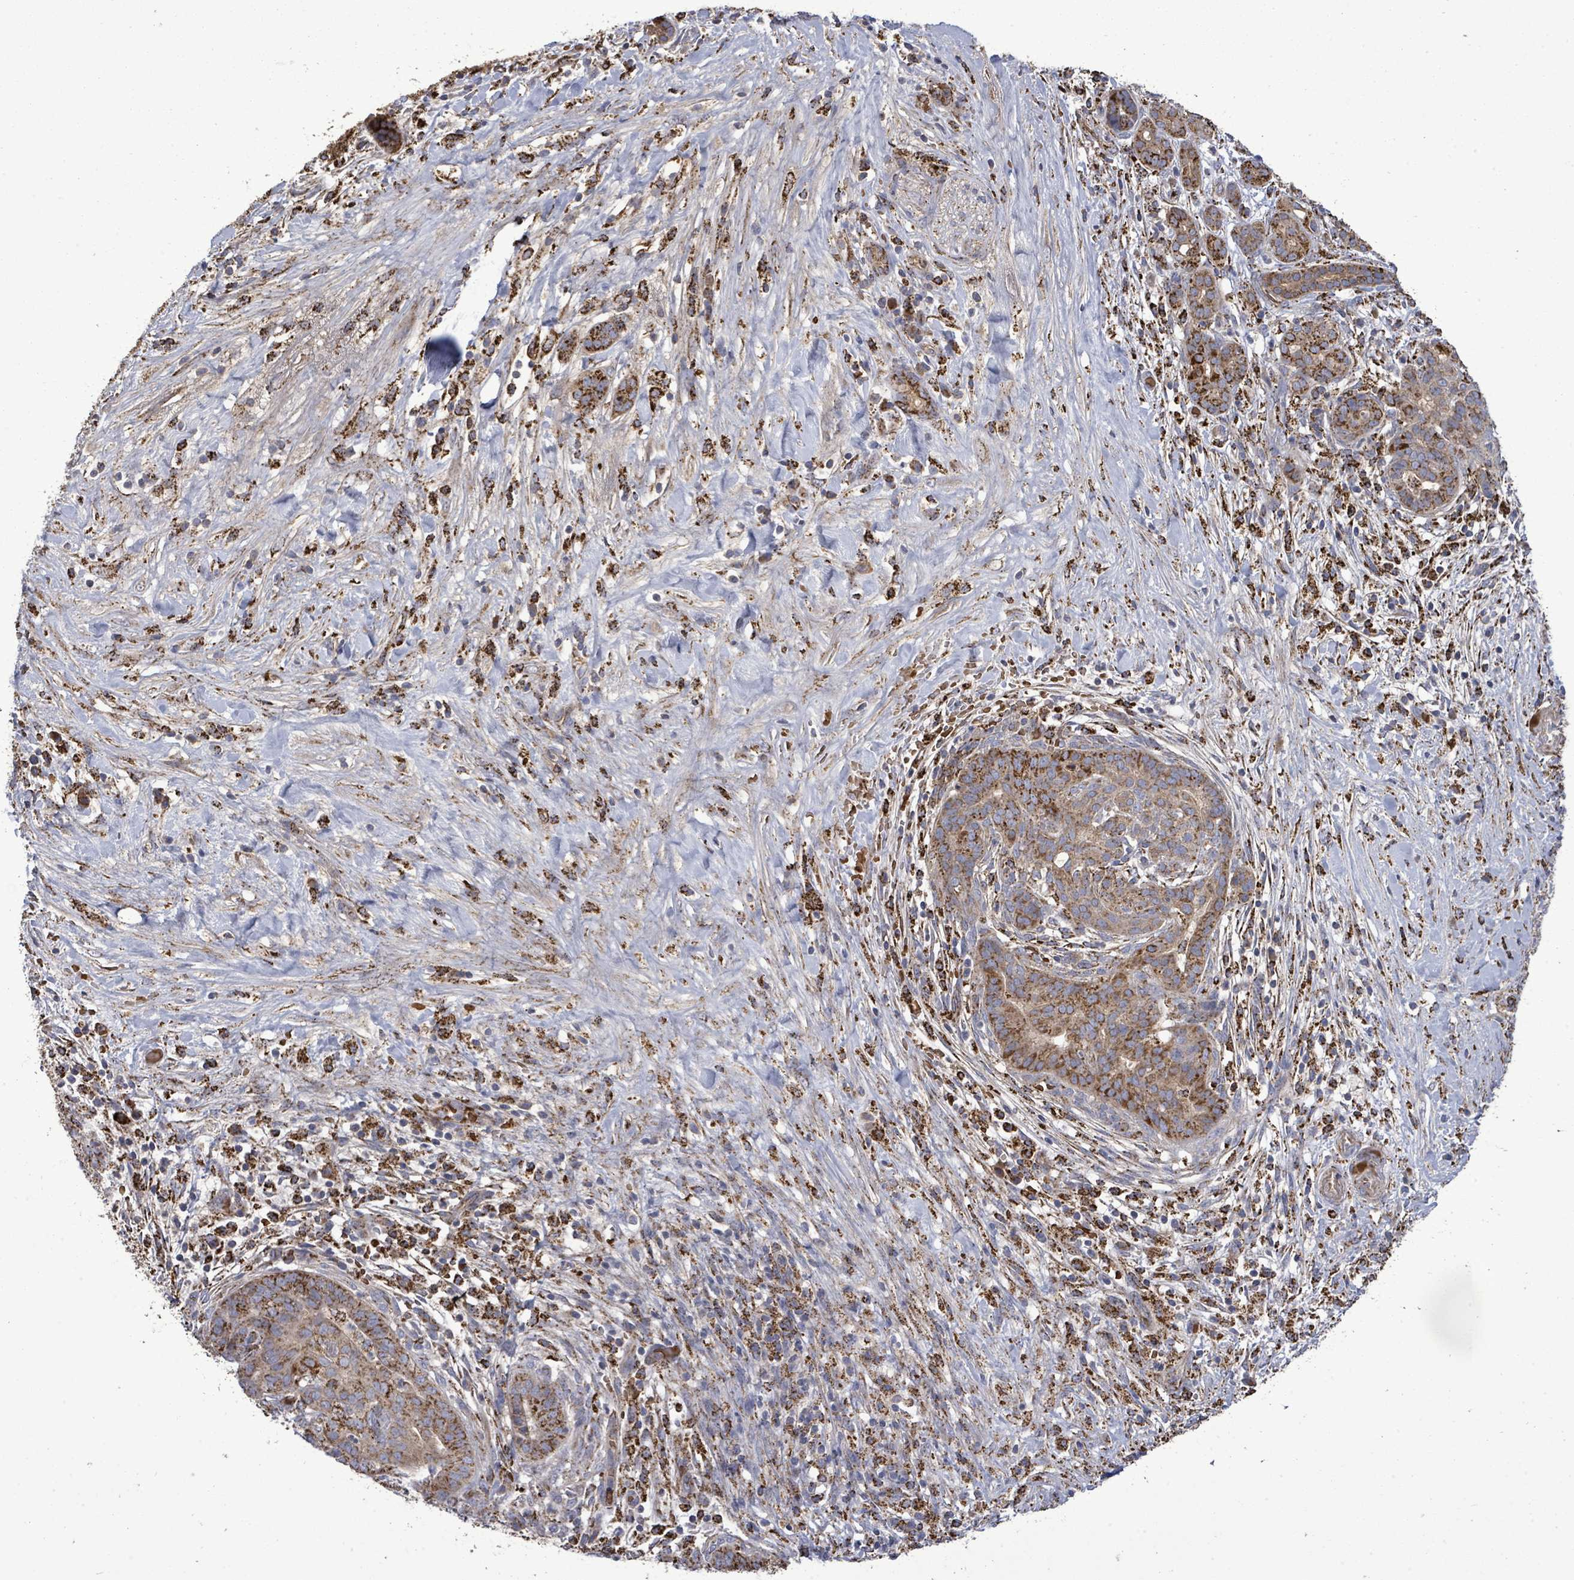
{"staining": {"intensity": "strong", "quantity": "25%-75%", "location": "cytoplasmic/membranous"}, "tissue": "pancreatic cancer", "cell_type": "Tumor cells", "image_type": "cancer", "snomed": [{"axis": "morphology", "description": "Adenocarcinoma, NOS"}, {"axis": "topography", "description": "Pancreas"}], "caption": "A brown stain highlights strong cytoplasmic/membranous expression of a protein in human pancreatic adenocarcinoma tumor cells. (brown staining indicates protein expression, while blue staining denotes nuclei).", "gene": "MTMR12", "patient": {"sex": "male", "age": 44}}